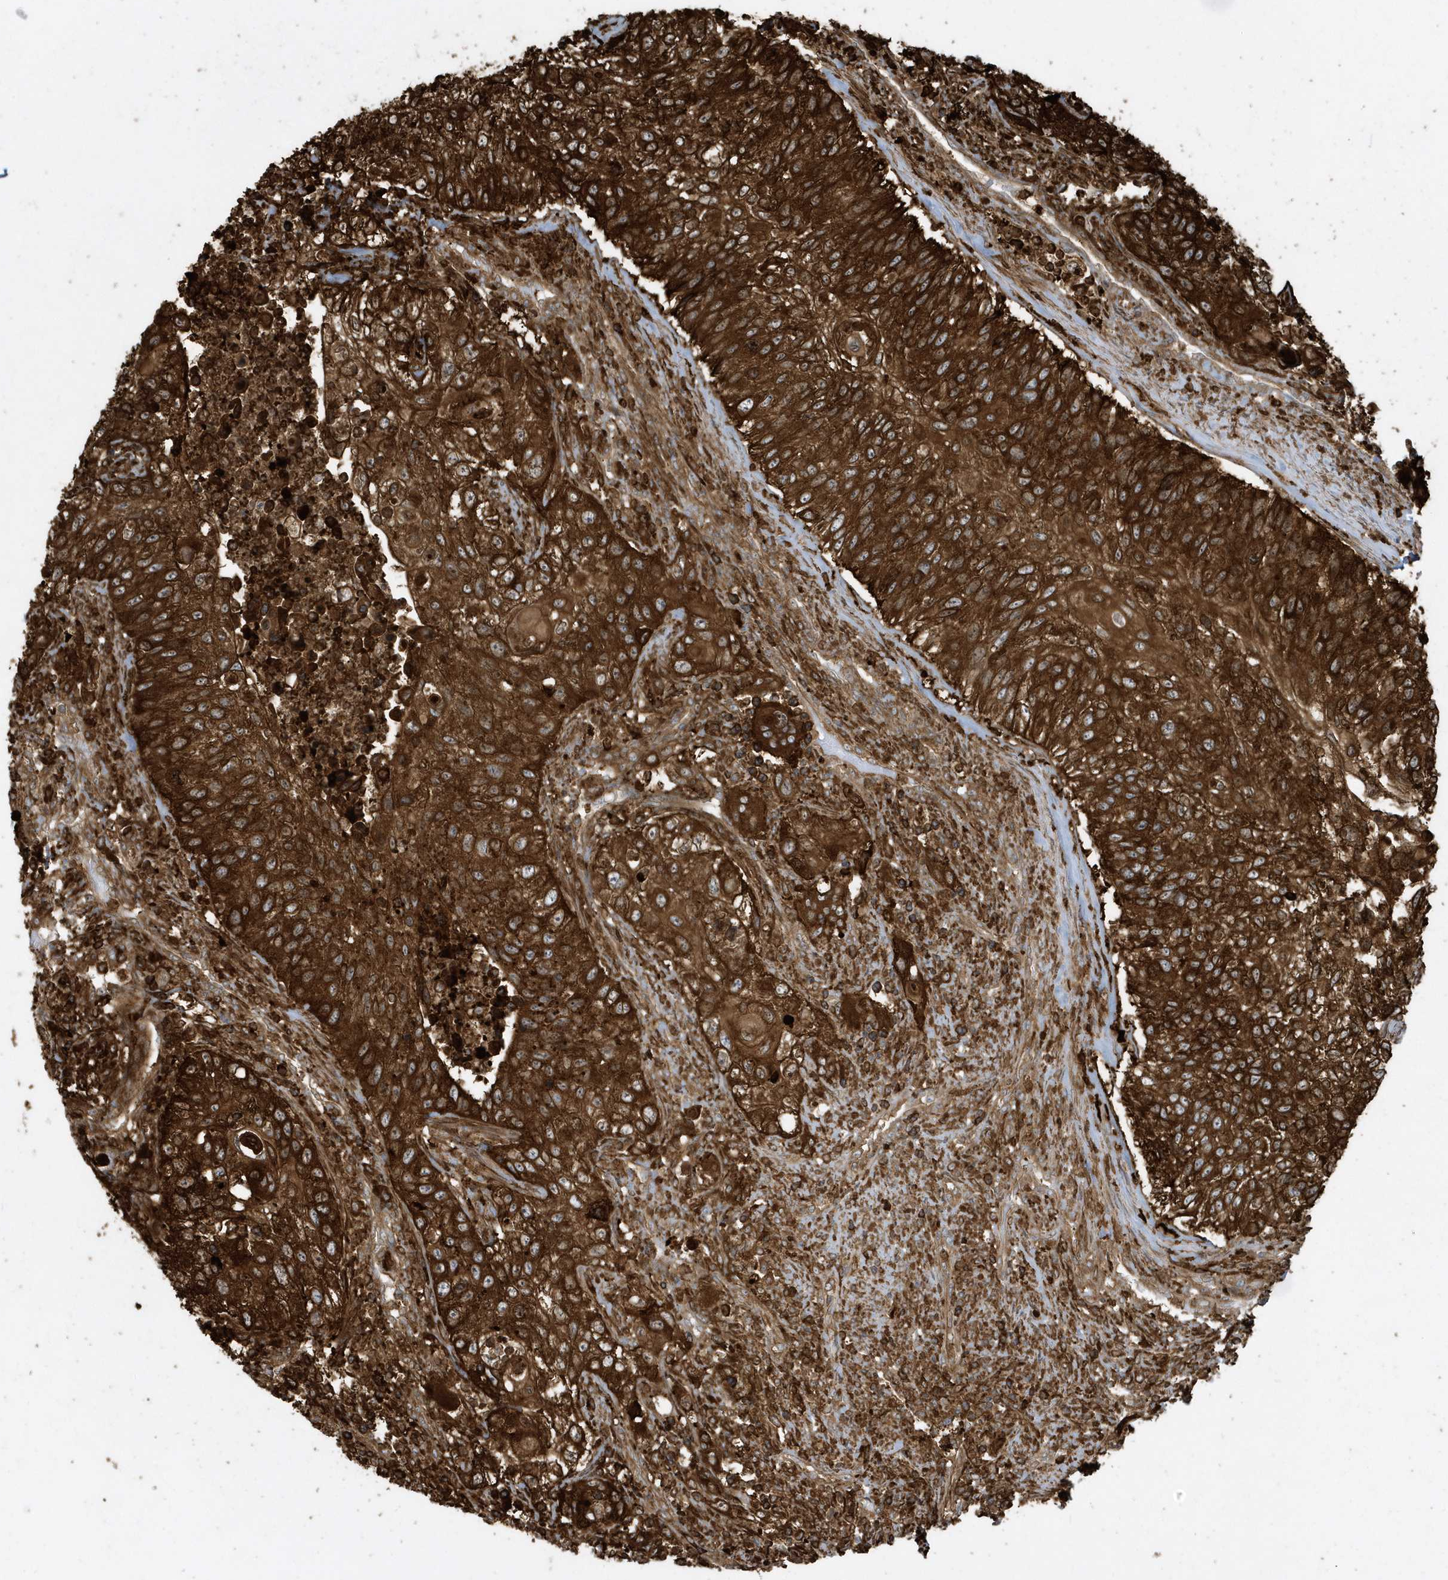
{"staining": {"intensity": "strong", "quantity": ">75%", "location": "cytoplasmic/membranous"}, "tissue": "urothelial cancer", "cell_type": "Tumor cells", "image_type": "cancer", "snomed": [{"axis": "morphology", "description": "Urothelial carcinoma, High grade"}, {"axis": "topography", "description": "Urinary bladder"}], "caption": "This is a photomicrograph of immunohistochemistry staining of urothelial cancer, which shows strong staining in the cytoplasmic/membranous of tumor cells.", "gene": "CLCN6", "patient": {"sex": "female", "age": 60}}